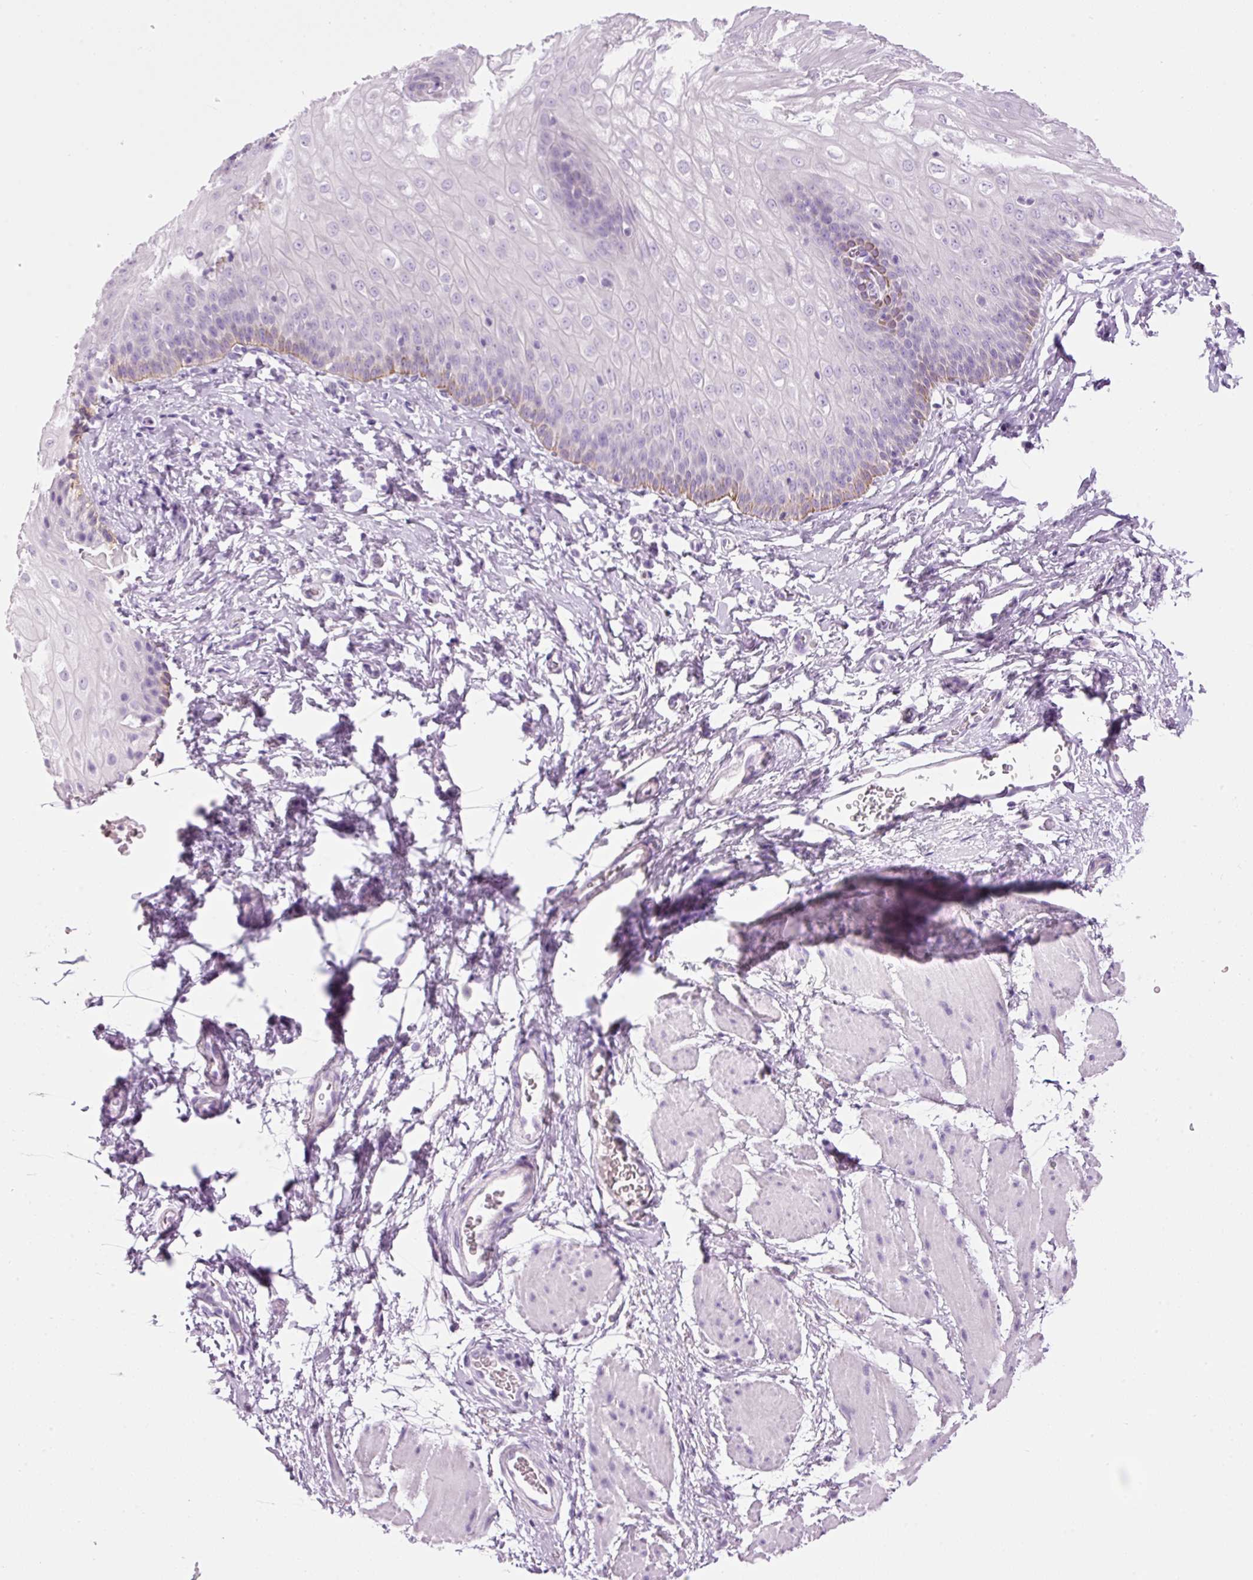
{"staining": {"intensity": "weak", "quantity": "<25%", "location": "cytoplasmic/membranous"}, "tissue": "esophagus", "cell_type": "Squamous epithelial cells", "image_type": "normal", "snomed": [{"axis": "morphology", "description": "Normal tissue, NOS"}, {"axis": "topography", "description": "Esophagus"}], "caption": "This is an IHC micrograph of normal esophagus. There is no staining in squamous epithelial cells.", "gene": "CARD16", "patient": {"sex": "male", "age": 70}}